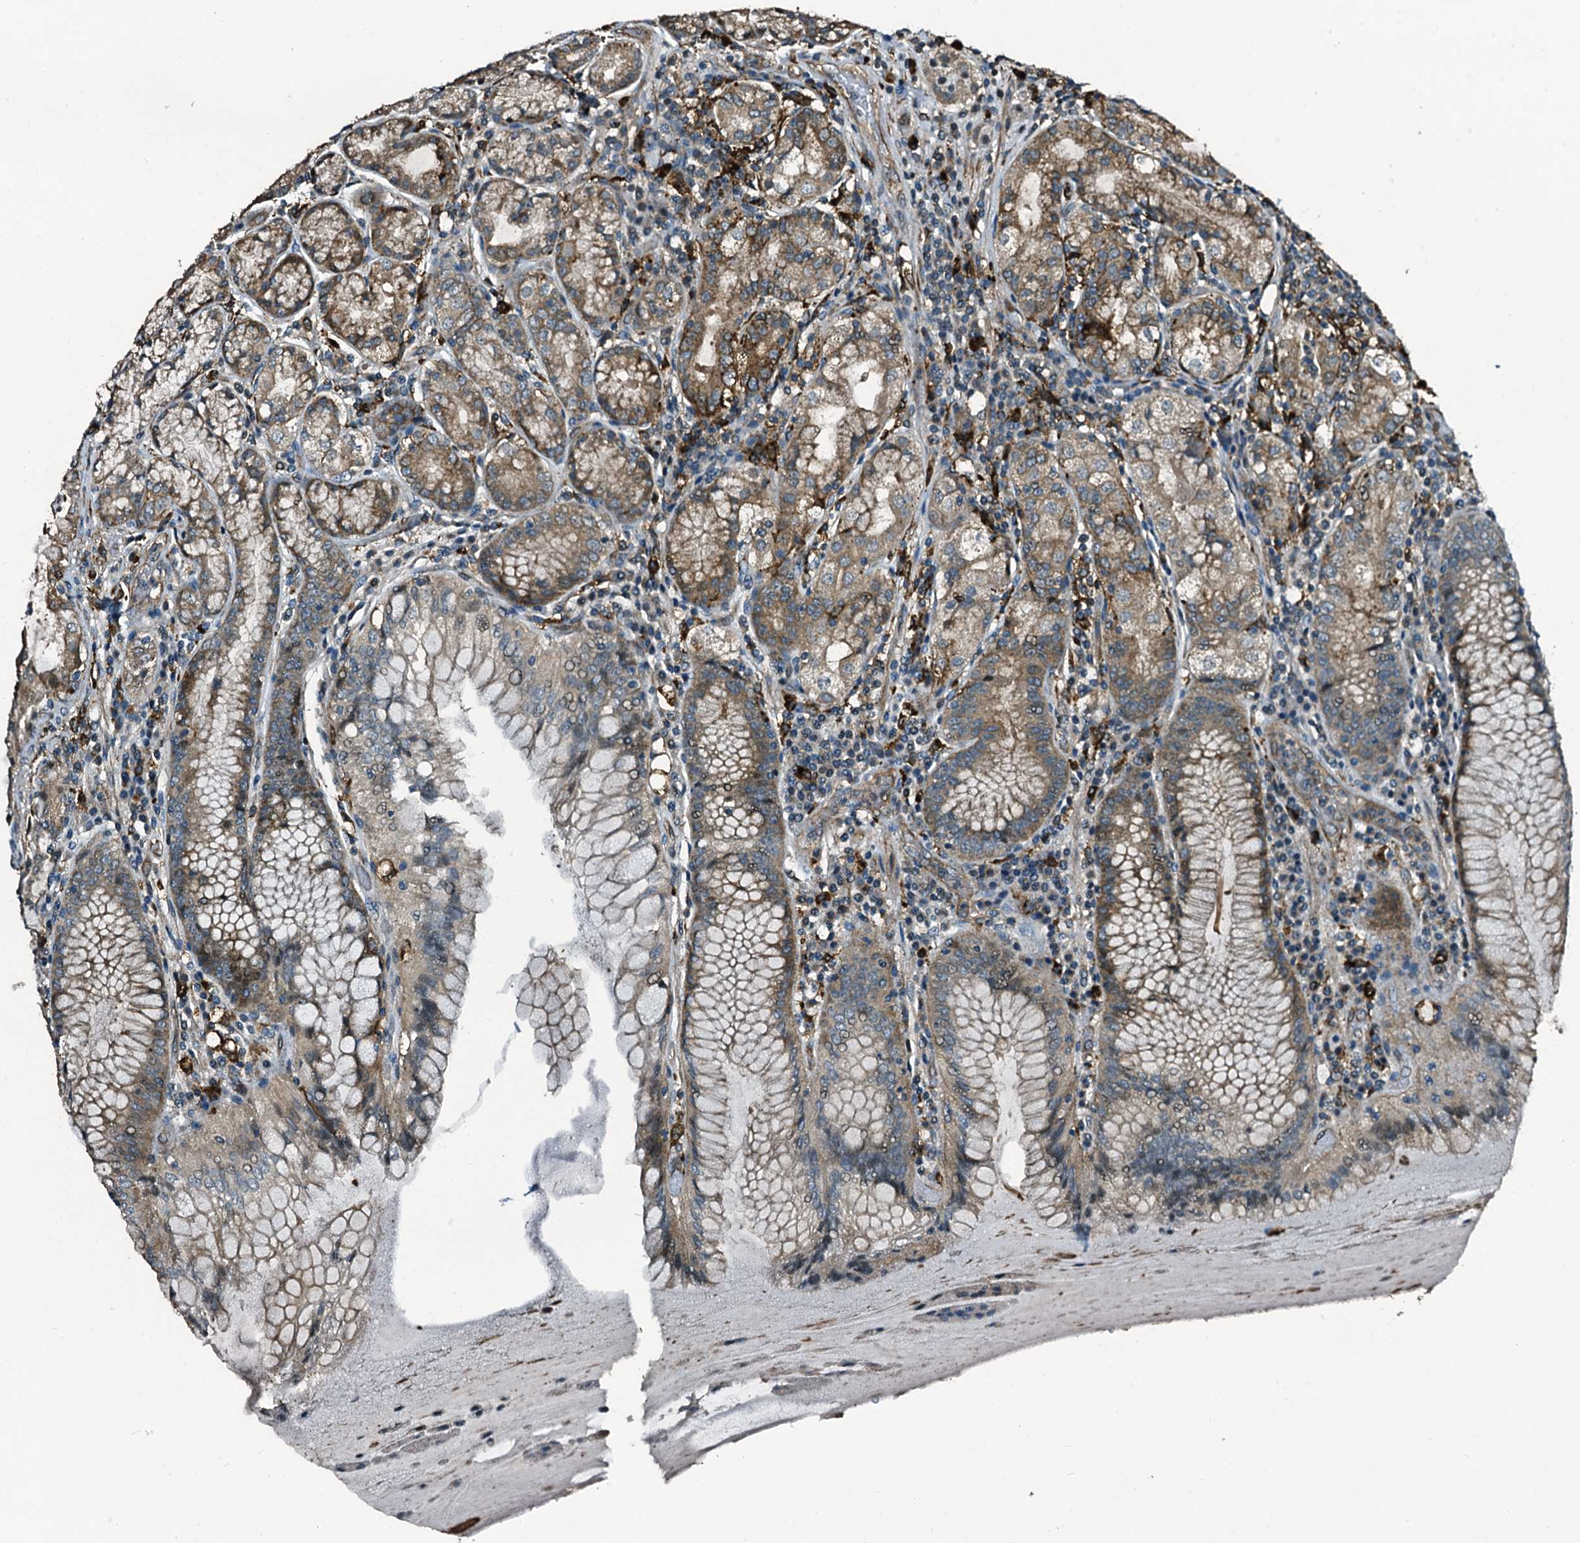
{"staining": {"intensity": "moderate", "quantity": "25%-75%", "location": "cytoplasmic/membranous"}, "tissue": "stomach", "cell_type": "Glandular cells", "image_type": "normal", "snomed": [{"axis": "morphology", "description": "Normal tissue, NOS"}, {"axis": "topography", "description": "Stomach, upper"}, {"axis": "topography", "description": "Stomach, lower"}], "caption": "Immunohistochemical staining of benign stomach exhibits 25%-75% levels of moderate cytoplasmic/membranous protein staining in approximately 25%-75% of glandular cells. The protein of interest is stained brown, and the nuclei are stained in blue (DAB (3,3'-diaminobenzidine) IHC with brightfield microscopy, high magnification).", "gene": "TPGS2", "patient": {"sex": "female", "age": 76}}